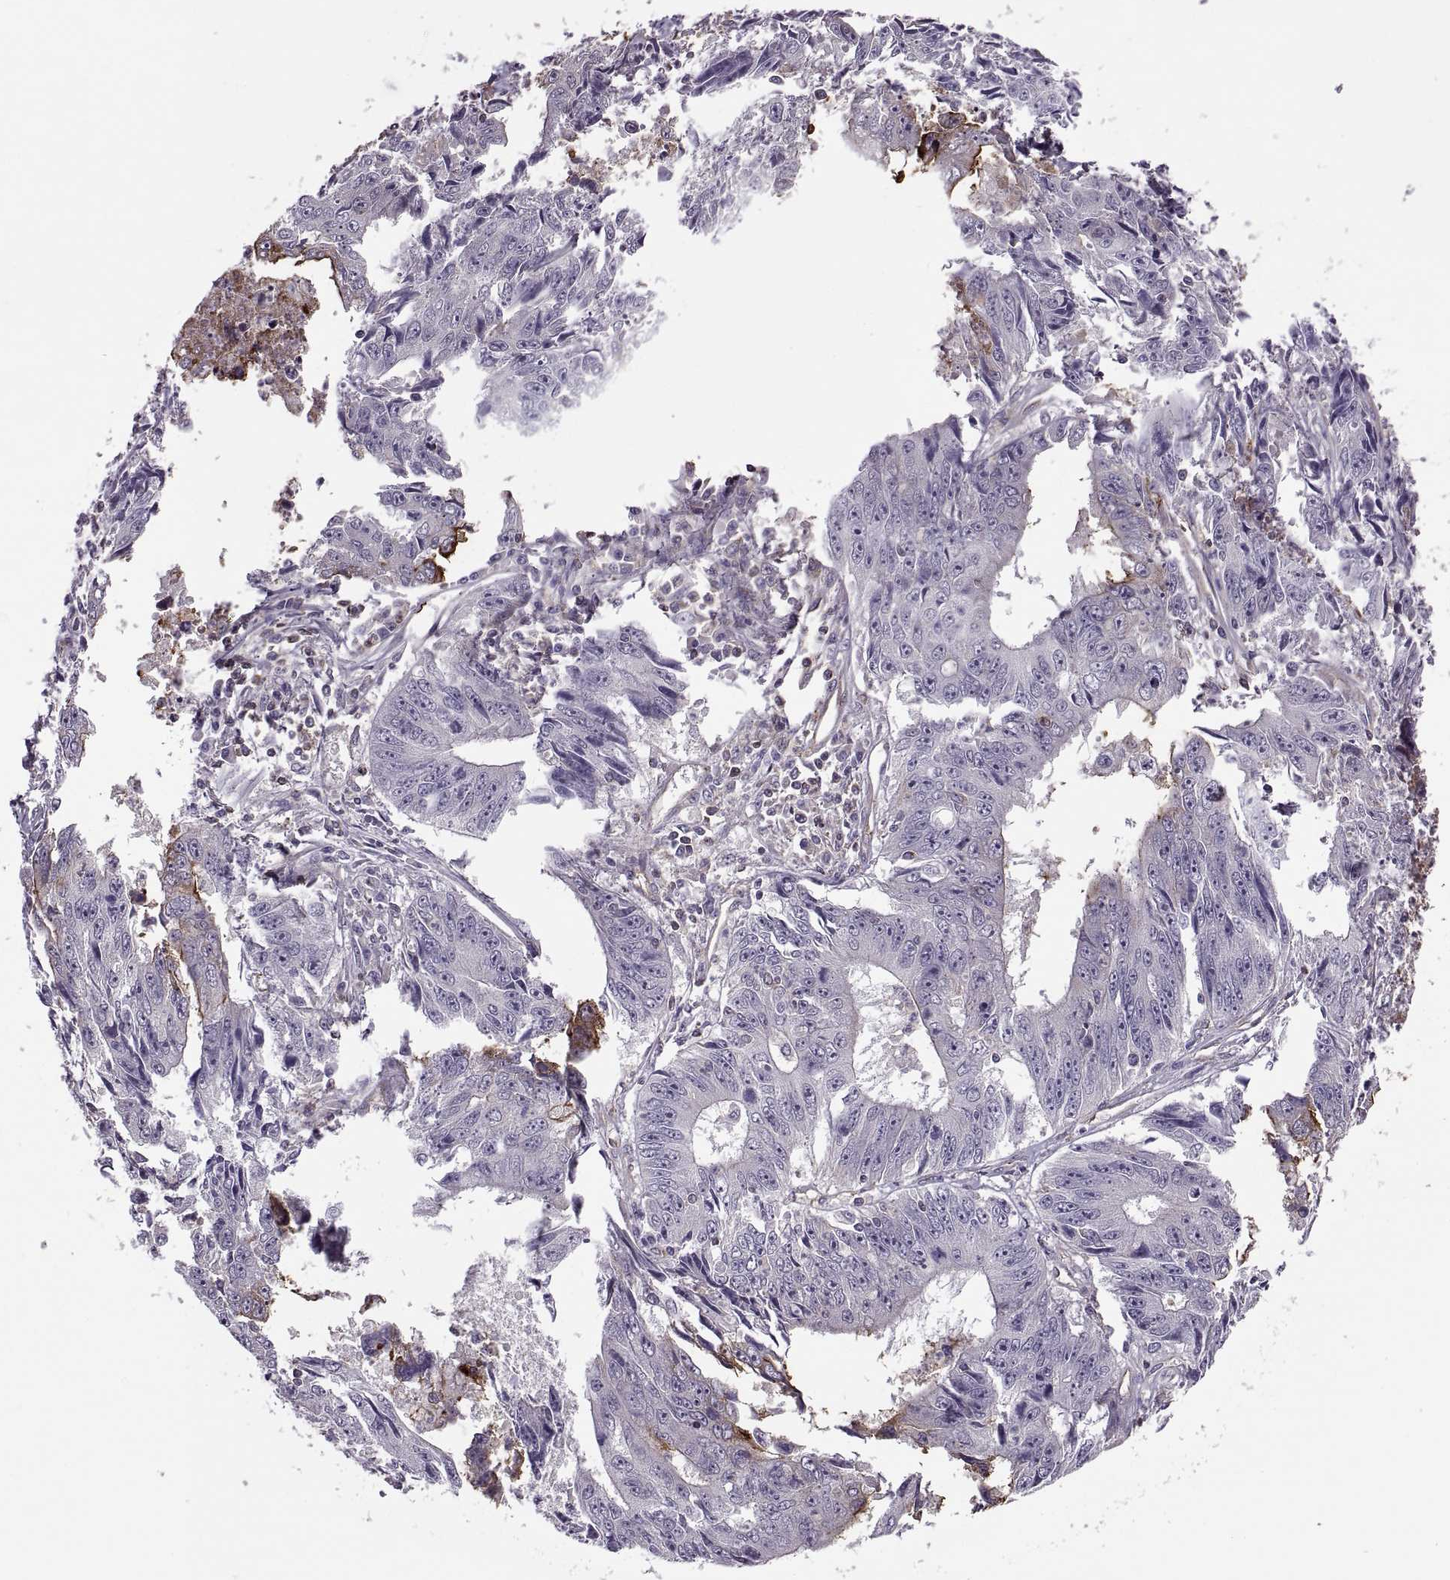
{"staining": {"intensity": "negative", "quantity": "none", "location": "none"}, "tissue": "liver cancer", "cell_type": "Tumor cells", "image_type": "cancer", "snomed": [{"axis": "morphology", "description": "Cholangiocarcinoma"}, {"axis": "topography", "description": "Liver"}], "caption": "An IHC image of liver cancer is shown. There is no staining in tumor cells of liver cancer.", "gene": "SLC2A3", "patient": {"sex": "male", "age": 65}}